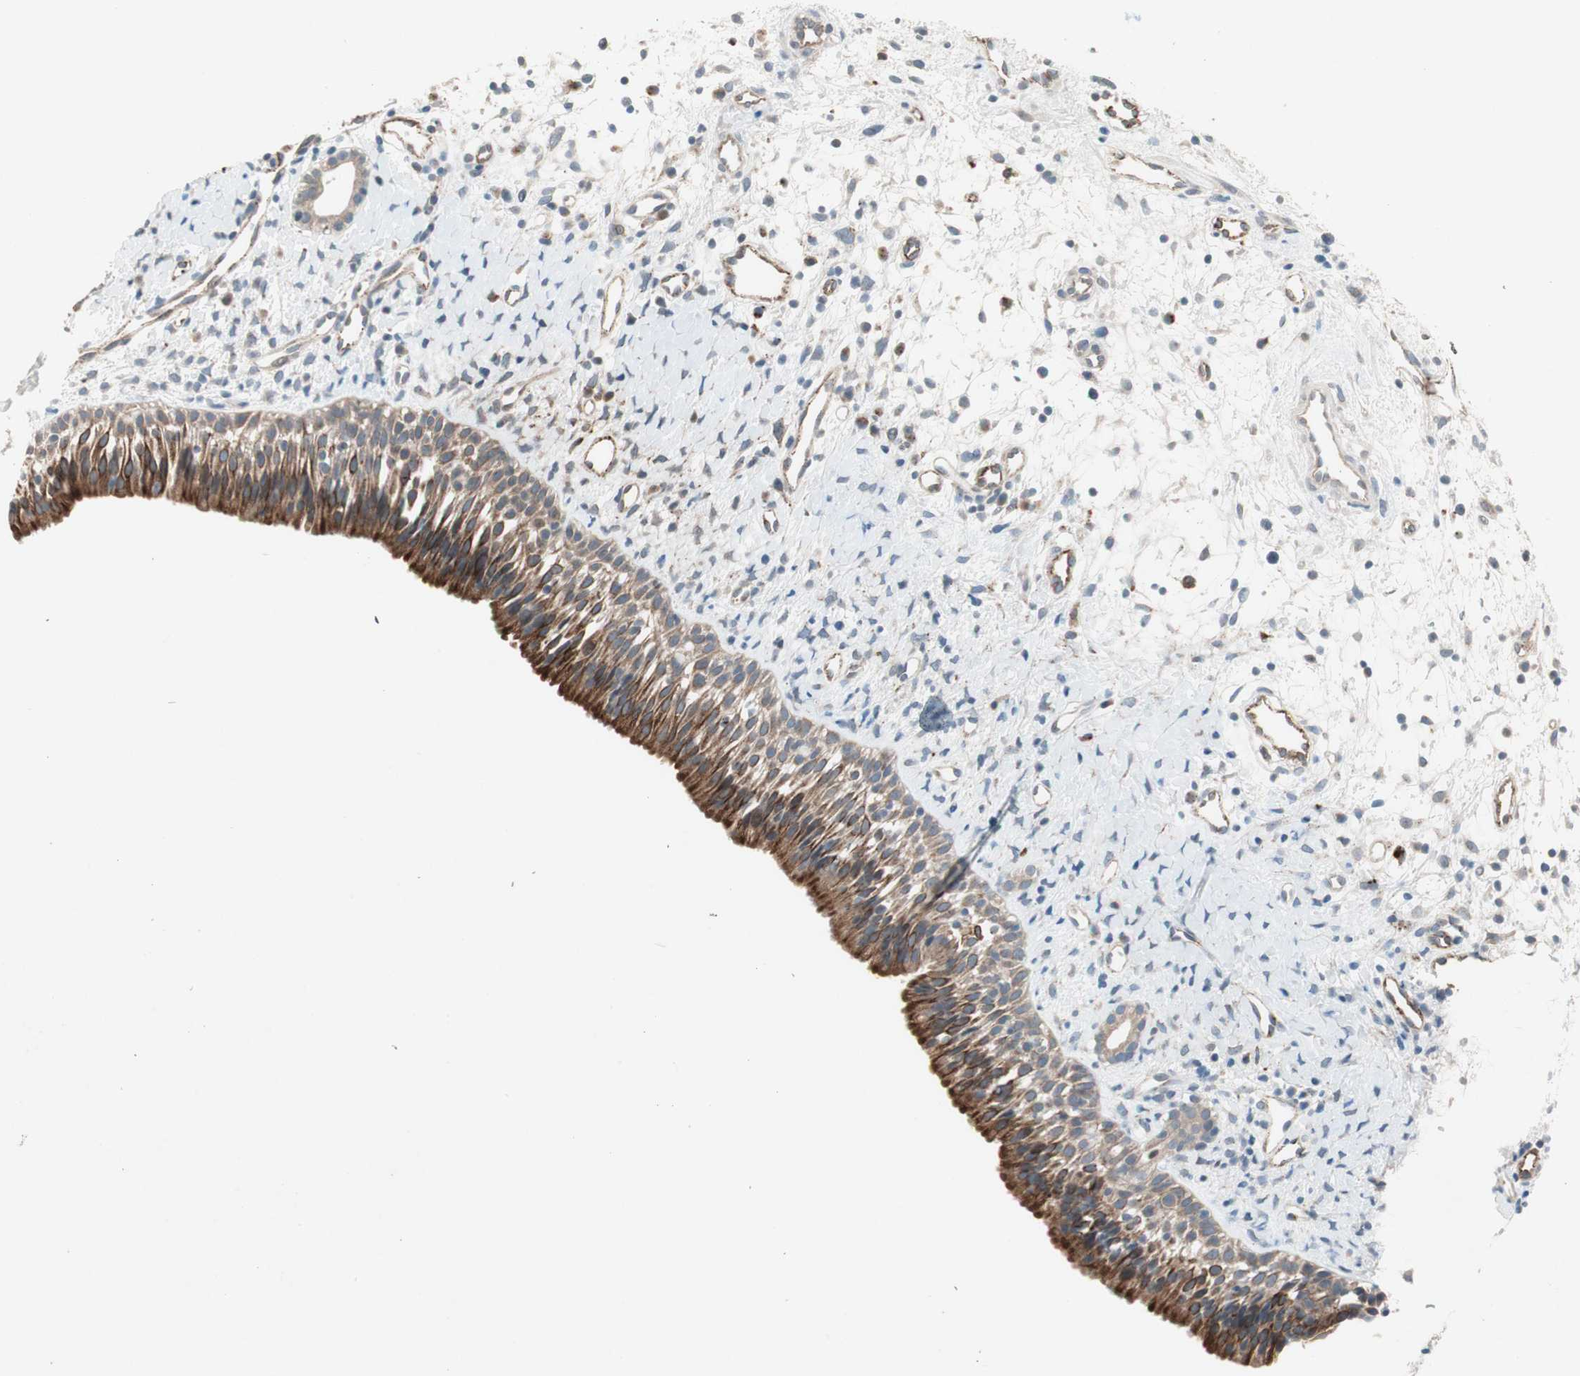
{"staining": {"intensity": "strong", "quantity": ">75%", "location": "cytoplasmic/membranous"}, "tissue": "nasopharynx", "cell_type": "Respiratory epithelial cells", "image_type": "normal", "snomed": [{"axis": "morphology", "description": "Normal tissue, NOS"}, {"axis": "topography", "description": "Nasopharynx"}], "caption": "DAB immunohistochemical staining of normal human nasopharynx shows strong cytoplasmic/membranous protein positivity in about >75% of respiratory epithelial cells. Ihc stains the protein in brown and the nuclei are stained blue.", "gene": "FGFR4", "patient": {"sex": "male", "age": 22}}